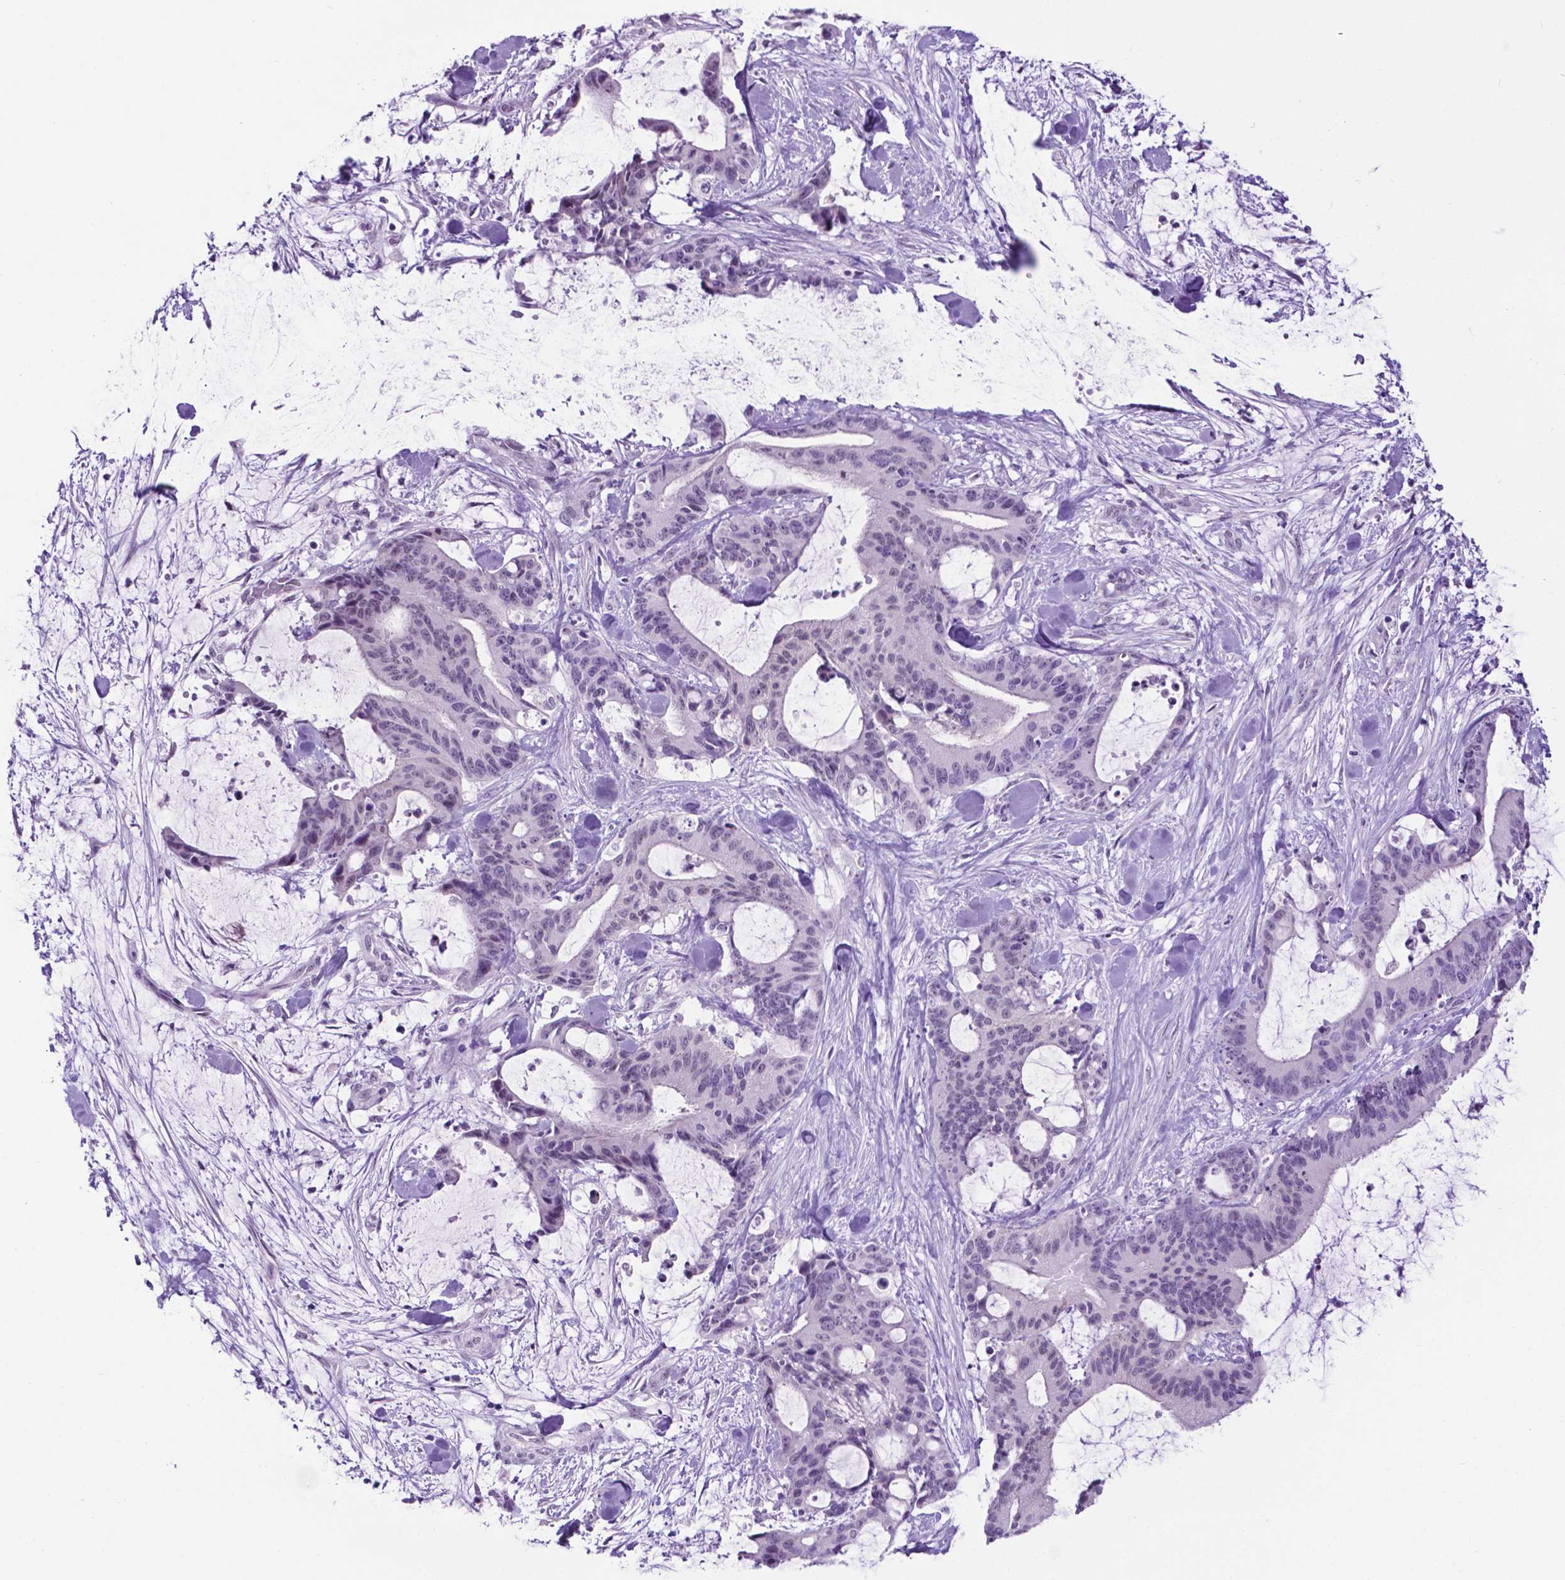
{"staining": {"intensity": "negative", "quantity": "none", "location": "none"}, "tissue": "liver cancer", "cell_type": "Tumor cells", "image_type": "cancer", "snomed": [{"axis": "morphology", "description": "Cholangiocarcinoma"}, {"axis": "topography", "description": "Liver"}], "caption": "Tumor cells show no significant protein staining in liver cancer (cholangiocarcinoma). Brightfield microscopy of immunohistochemistry stained with DAB (brown) and hematoxylin (blue), captured at high magnification.", "gene": "TACSTD2", "patient": {"sex": "female", "age": 73}}